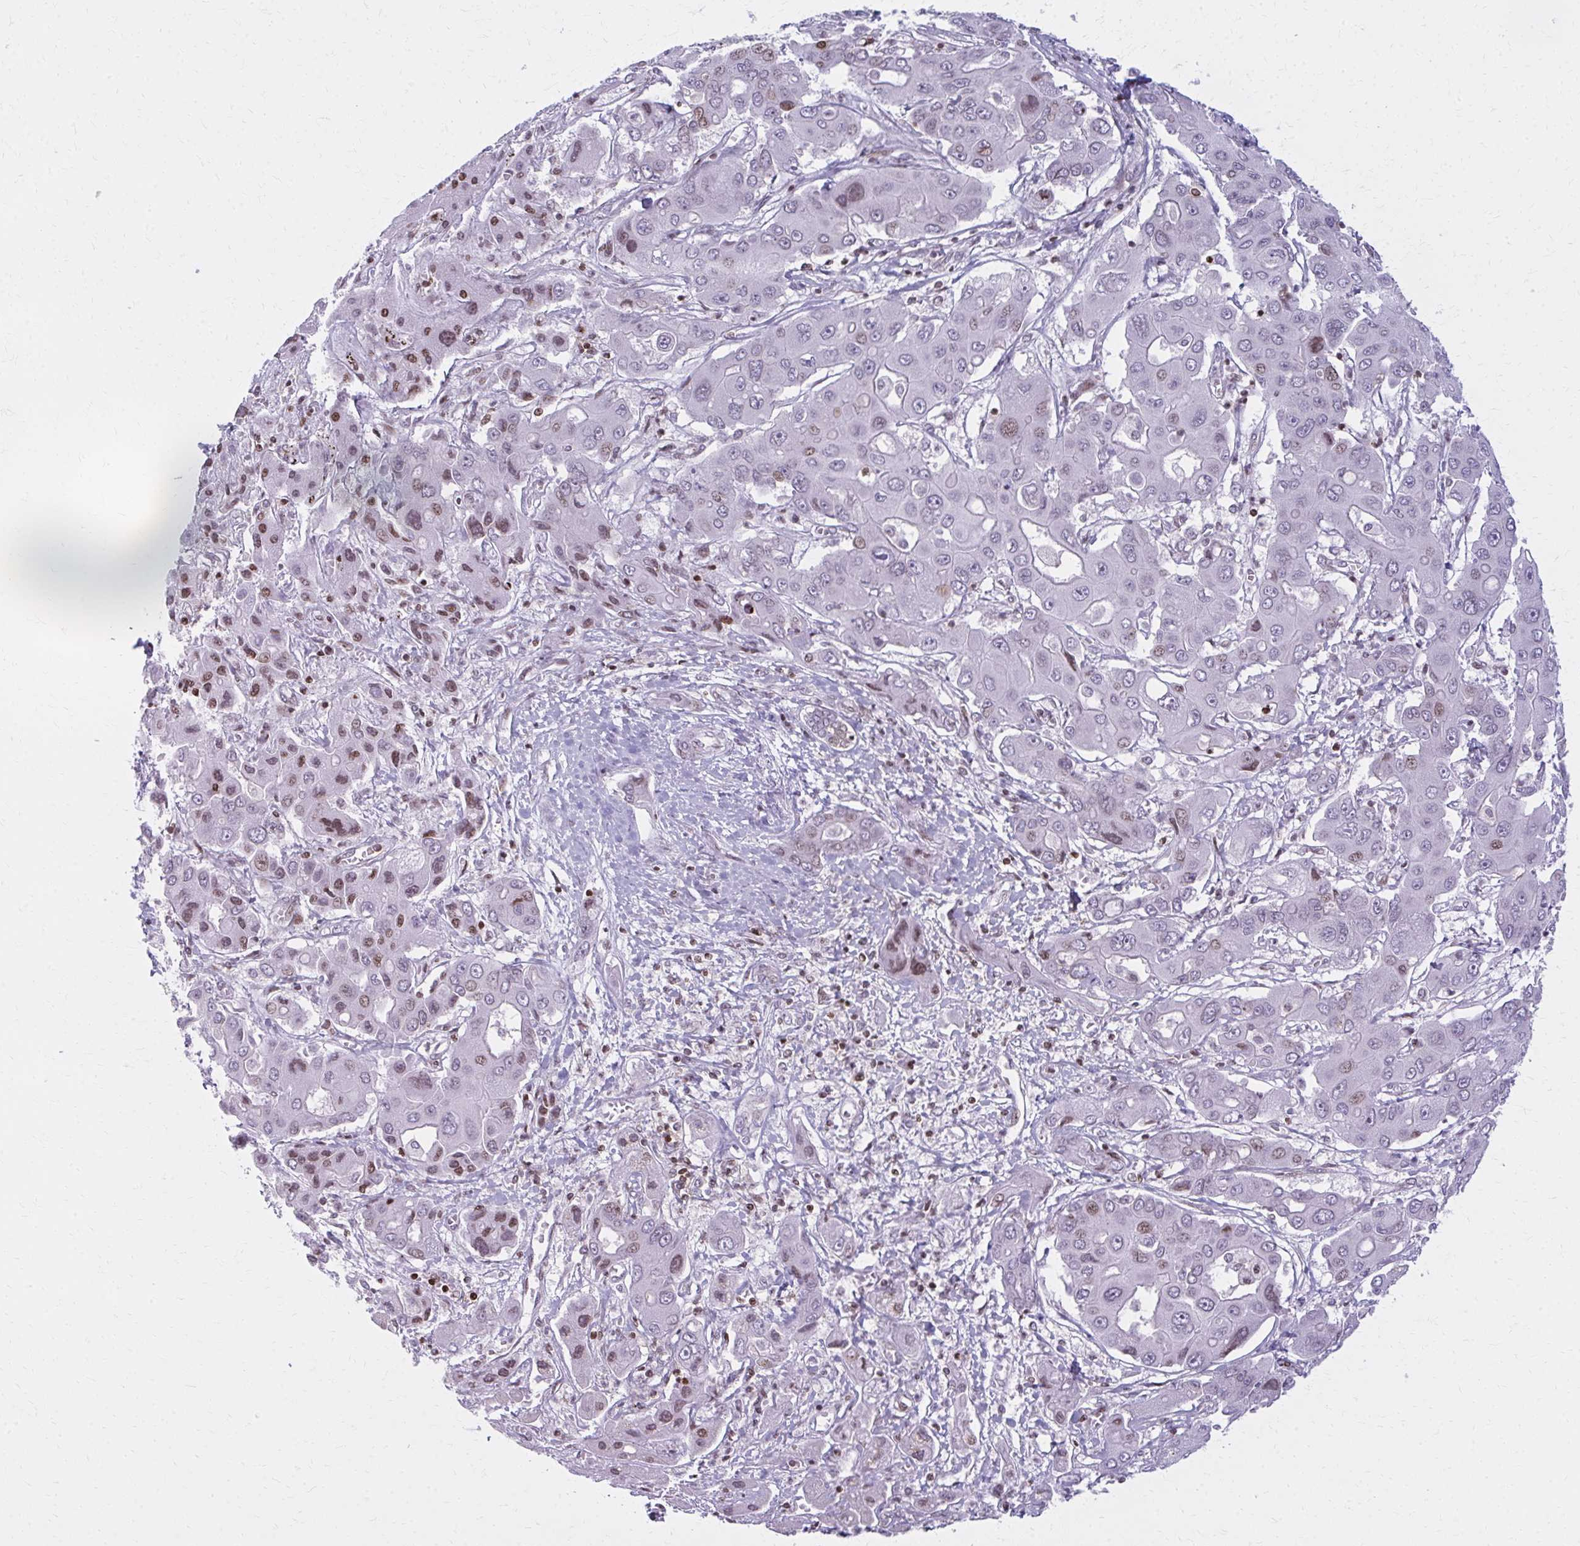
{"staining": {"intensity": "moderate", "quantity": "<25%", "location": "nuclear"}, "tissue": "liver cancer", "cell_type": "Tumor cells", "image_type": "cancer", "snomed": [{"axis": "morphology", "description": "Cholangiocarcinoma"}, {"axis": "topography", "description": "Liver"}], "caption": "Brown immunohistochemical staining in human cholangiocarcinoma (liver) shows moderate nuclear positivity in about <25% of tumor cells.", "gene": "AP5M1", "patient": {"sex": "male", "age": 67}}